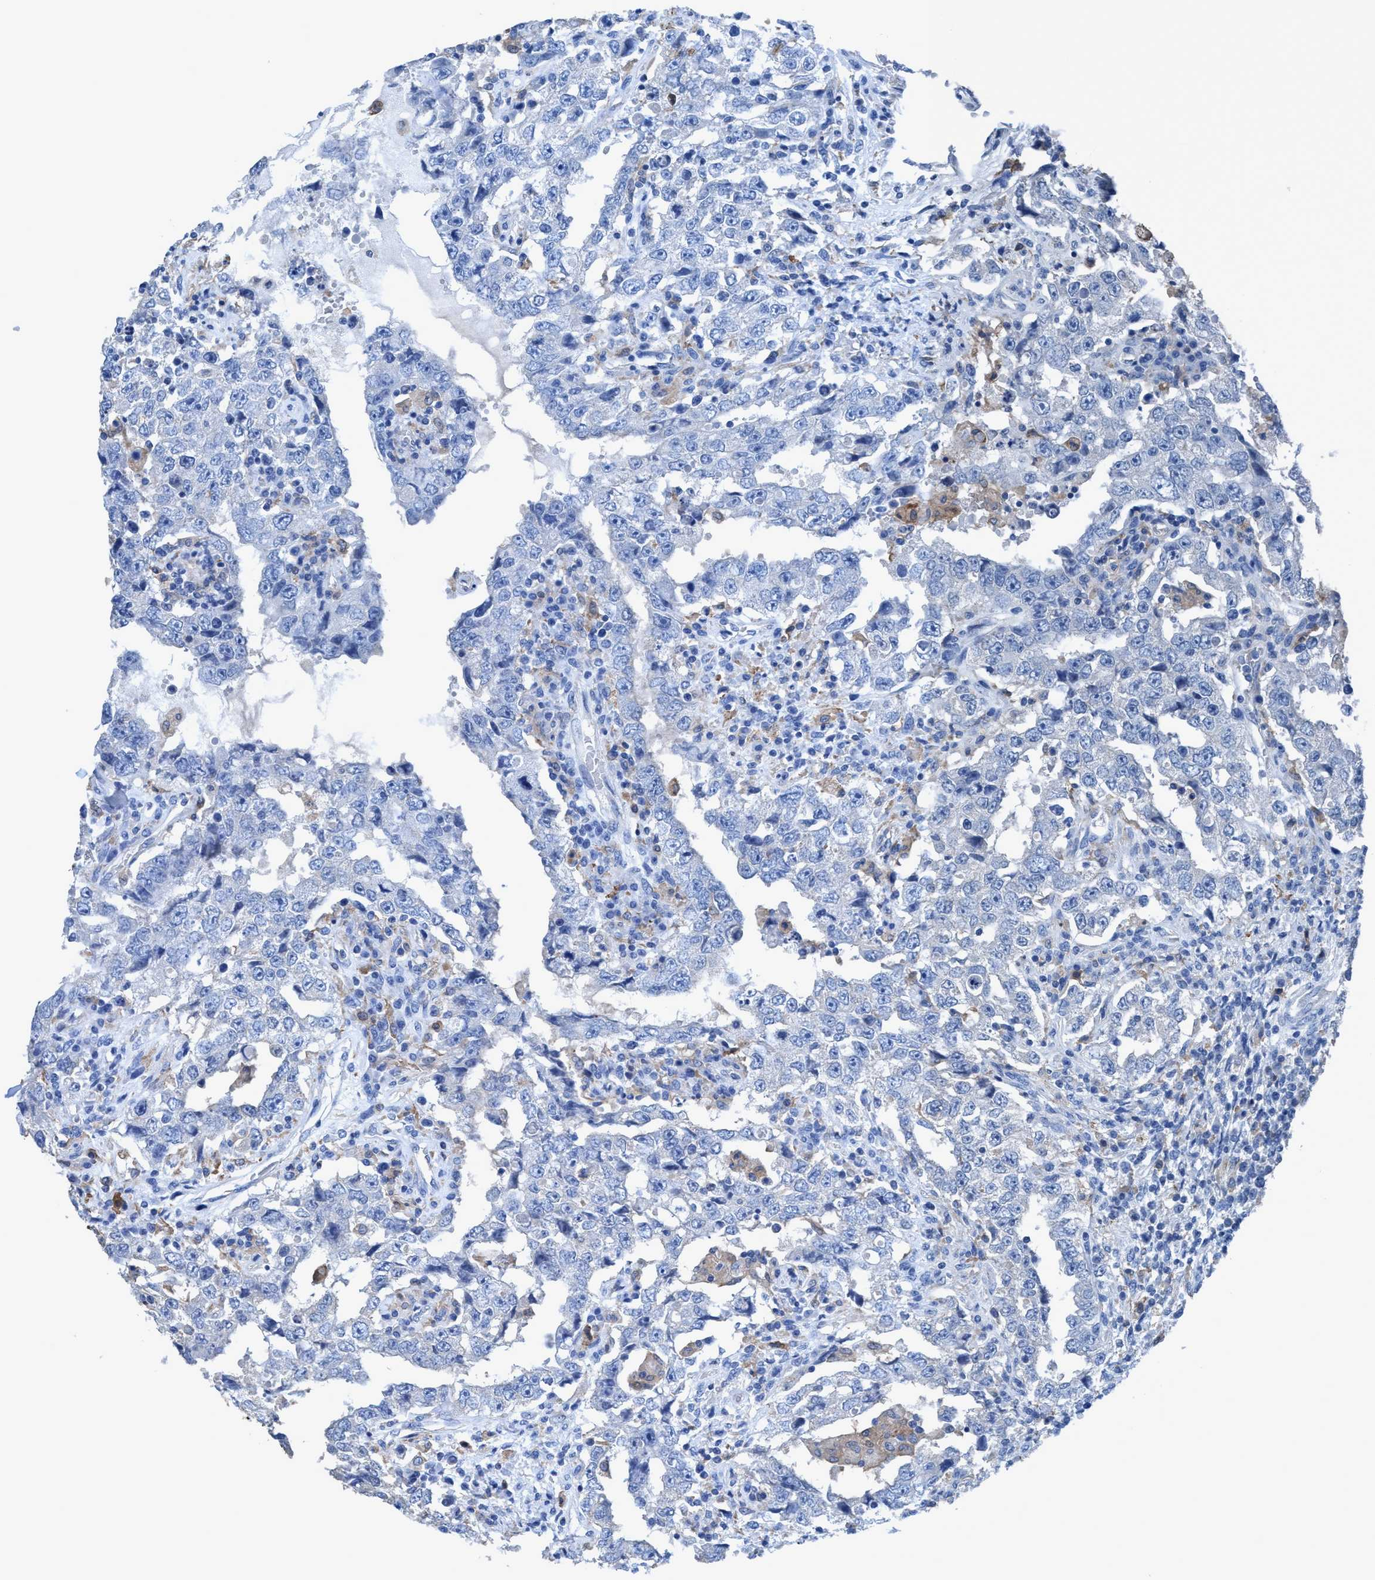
{"staining": {"intensity": "negative", "quantity": "none", "location": "none"}, "tissue": "testis cancer", "cell_type": "Tumor cells", "image_type": "cancer", "snomed": [{"axis": "morphology", "description": "Carcinoma, Embryonal, NOS"}, {"axis": "topography", "description": "Testis"}], "caption": "The histopathology image demonstrates no staining of tumor cells in testis cancer.", "gene": "DNAI1", "patient": {"sex": "male", "age": 26}}